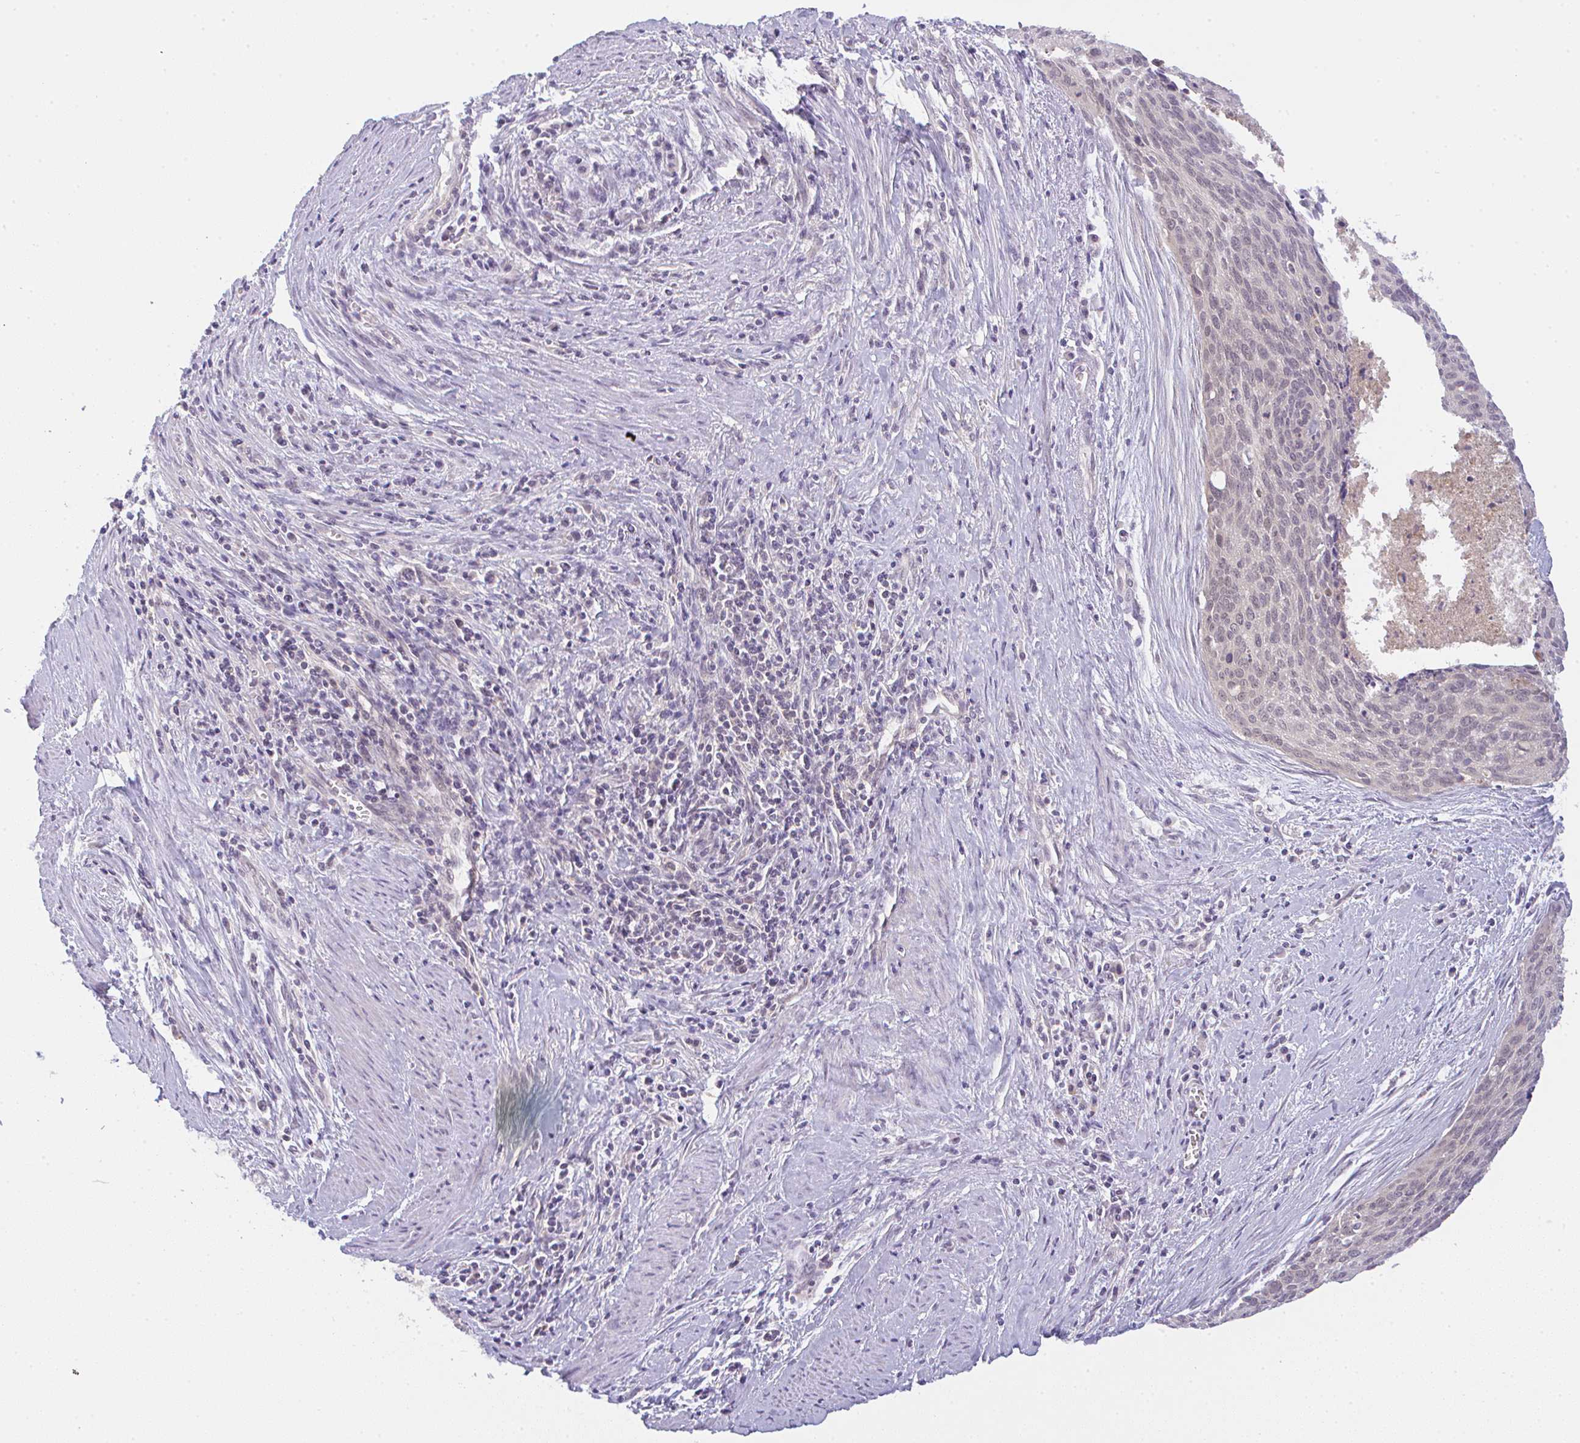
{"staining": {"intensity": "weak", "quantity": "<25%", "location": "nuclear"}, "tissue": "cervical cancer", "cell_type": "Tumor cells", "image_type": "cancer", "snomed": [{"axis": "morphology", "description": "Squamous cell carcinoma, NOS"}, {"axis": "topography", "description": "Cervix"}], "caption": "A photomicrograph of human cervical squamous cell carcinoma is negative for staining in tumor cells. (Stains: DAB IHC with hematoxylin counter stain, Microscopy: brightfield microscopy at high magnification).", "gene": "CSE1L", "patient": {"sex": "female", "age": 55}}